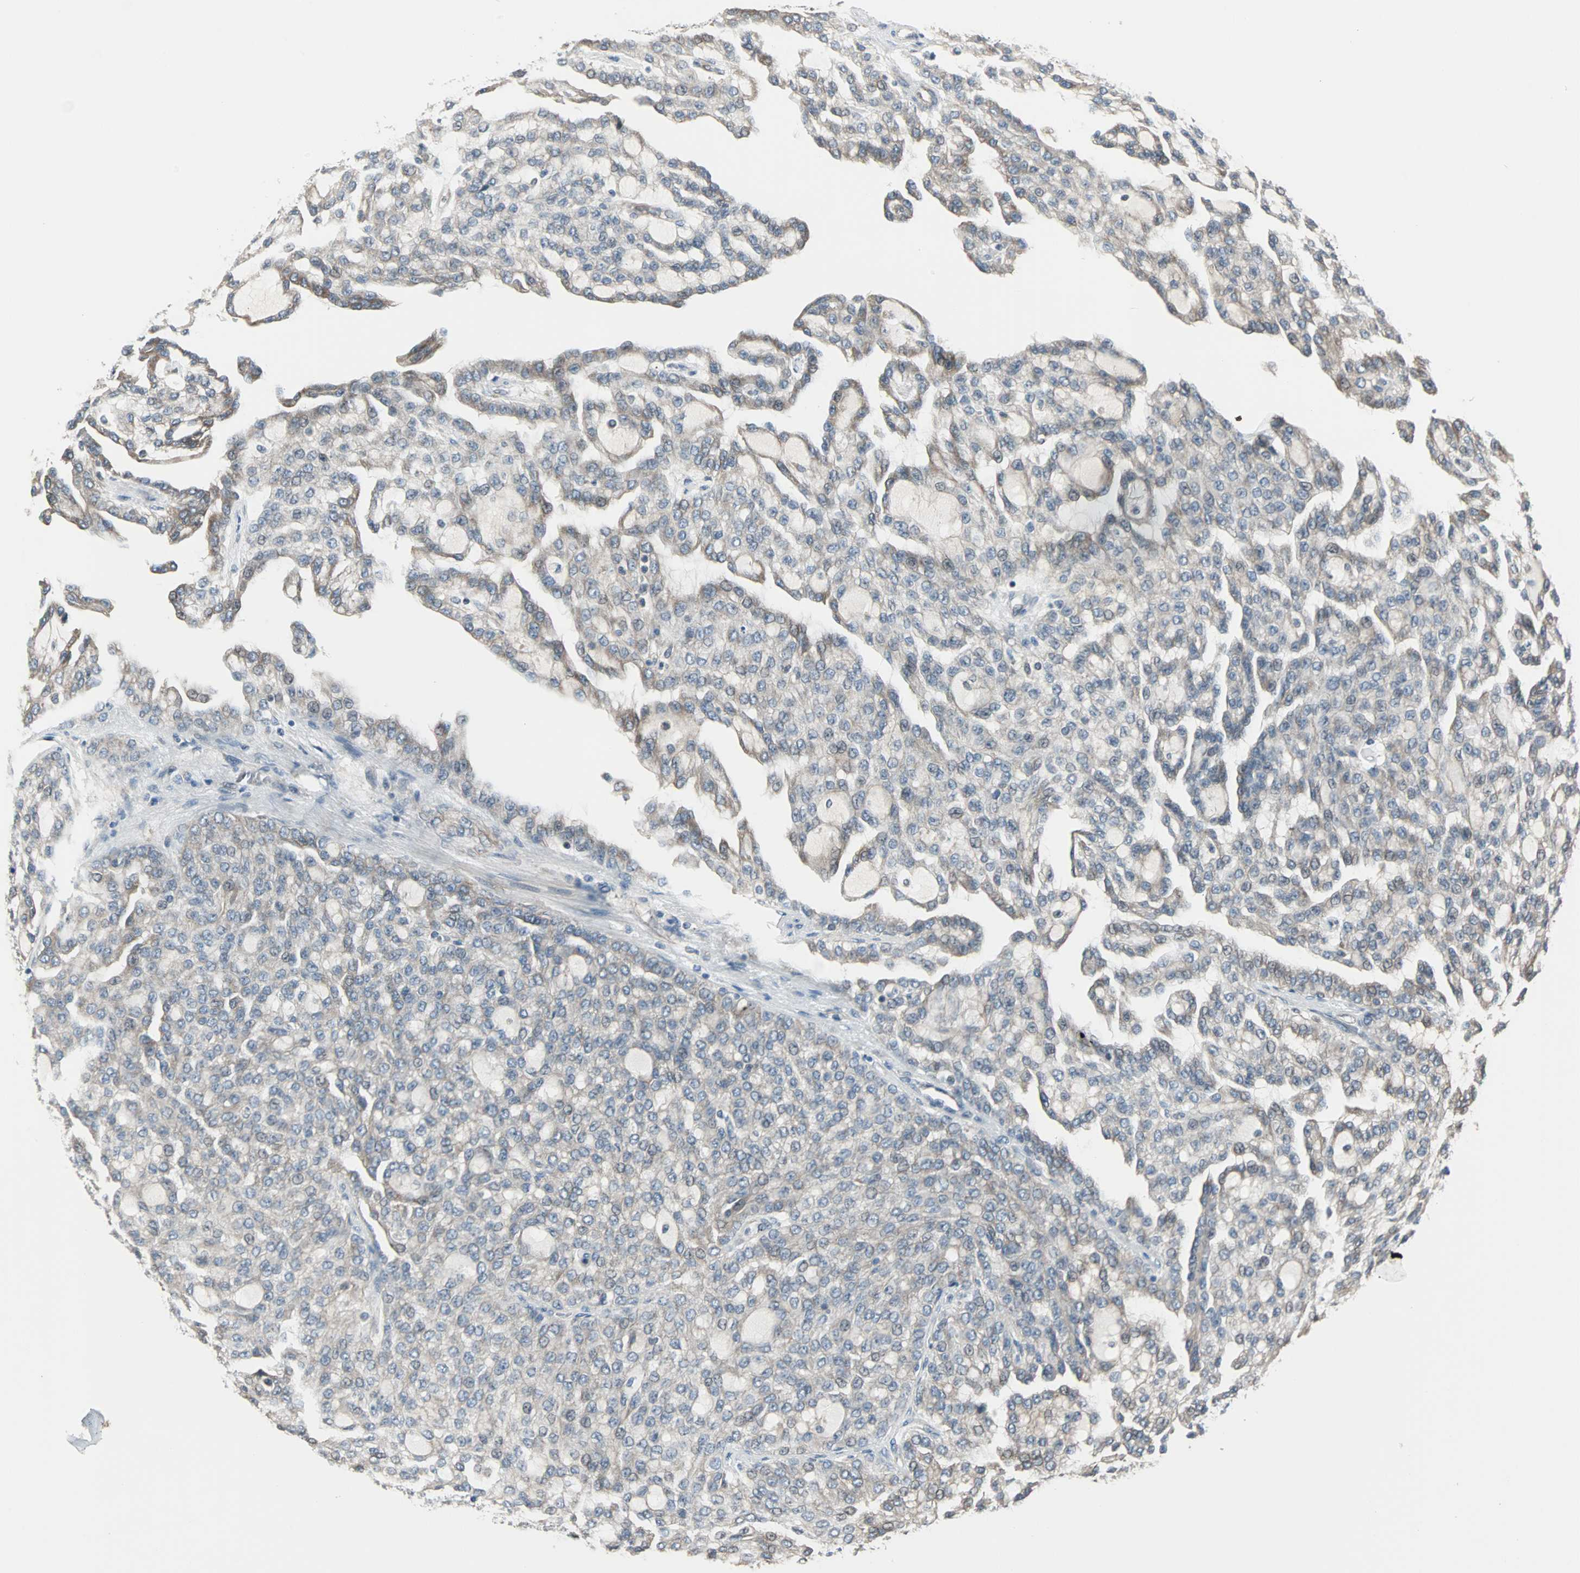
{"staining": {"intensity": "weak", "quantity": "25%-75%", "location": "cytoplasmic/membranous"}, "tissue": "renal cancer", "cell_type": "Tumor cells", "image_type": "cancer", "snomed": [{"axis": "morphology", "description": "Adenocarcinoma, NOS"}, {"axis": "topography", "description": "Kidney"}], "caption": "Weak cytoplasmic/membranous staining for a protein is appreciated in approximately 25%-75% of tumor cells of renal adenocarcinoma using immunohistochemistry.", "gene": "CHP1", "patient": {"sex": "male", "age": 63}}